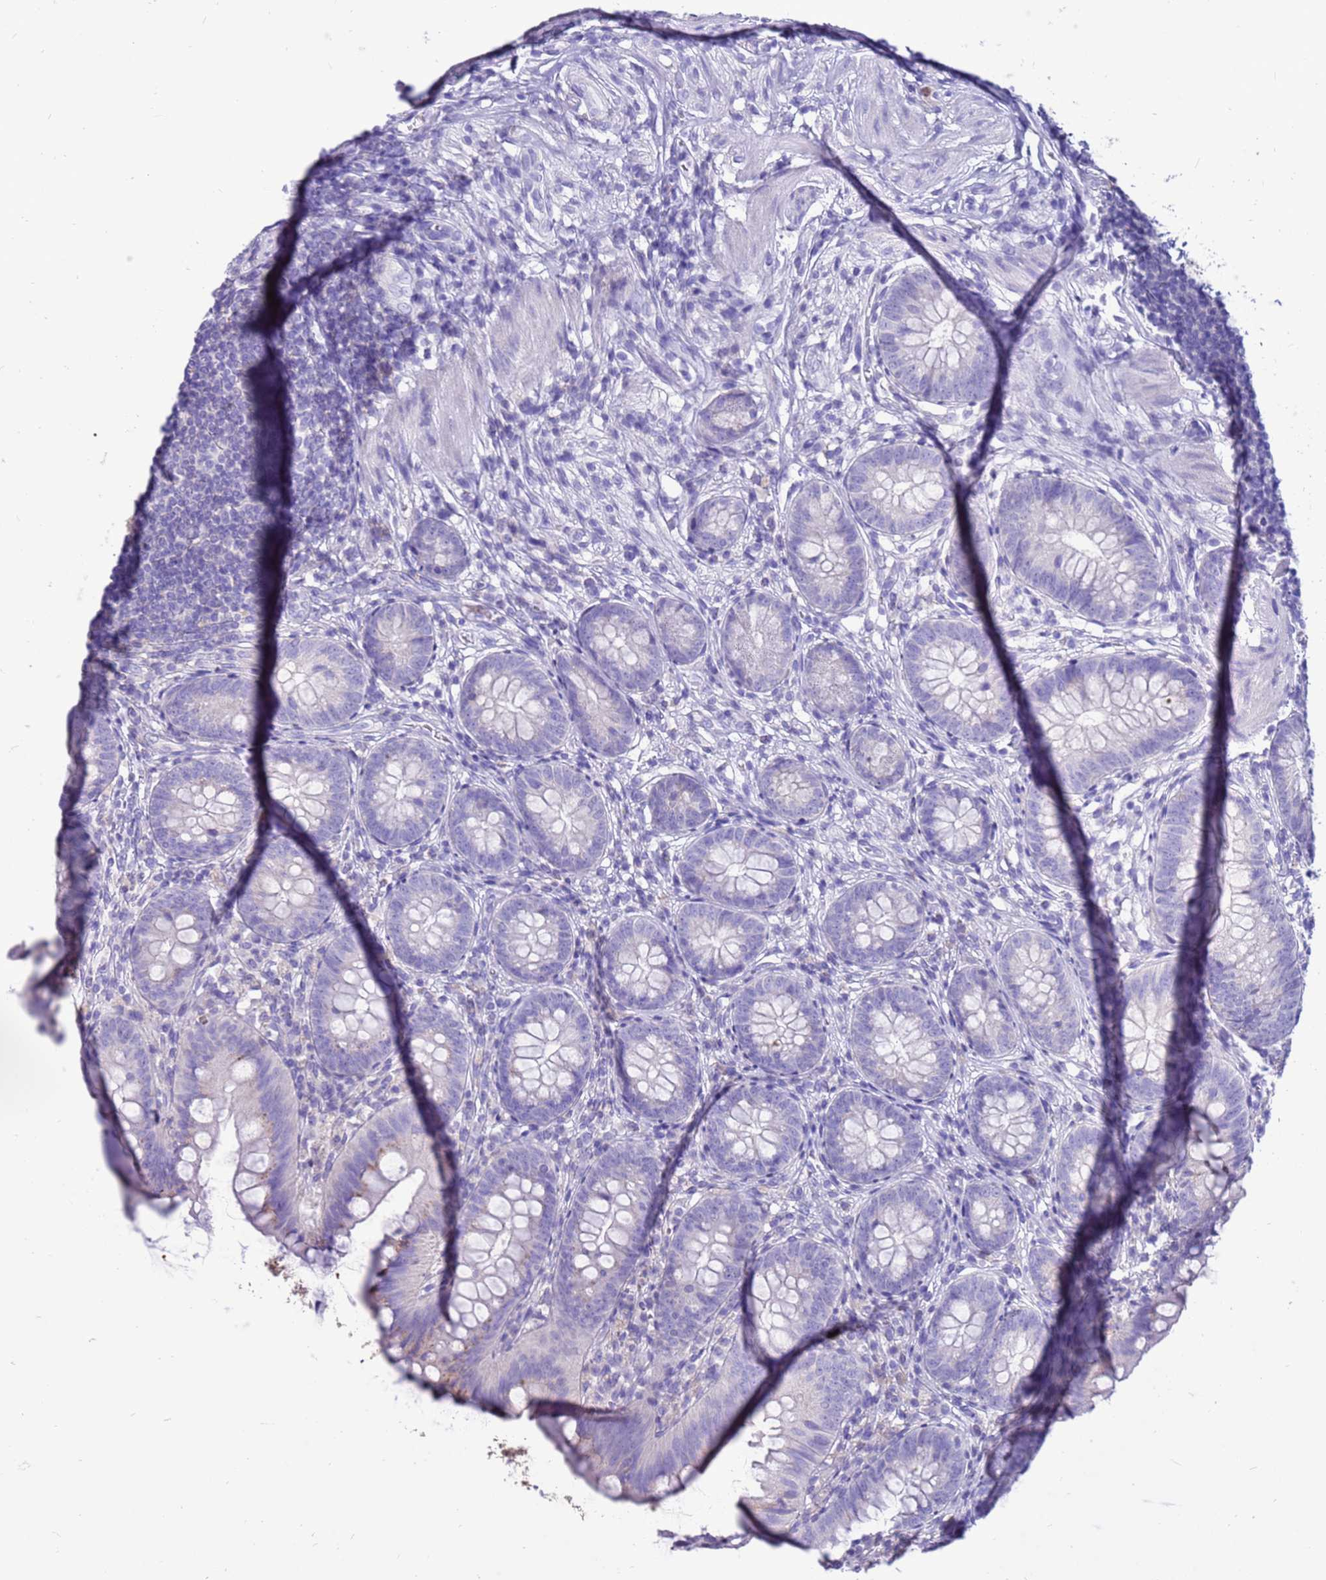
{"staining": {"intensity": "moderate", "quantity": "<25%", "location": "cytoplasmic/membranous"}, "tissue": "appendix", "cell_type": "Glandular cells", "image_type": "normal", "snomed": [{"axis": "morphology", "description": "Normal tissue, NOS"}, {"axis": "topography", "description": "Appendix"}], "caption": "This is a photomicrograph of IHC staining of unremarkable appendix, which shows moderate positivity in the cytoplasmic/membranous of glandular cells.", "gene": "PDE10A", "patient": {"sex": "female", "age": 62}}